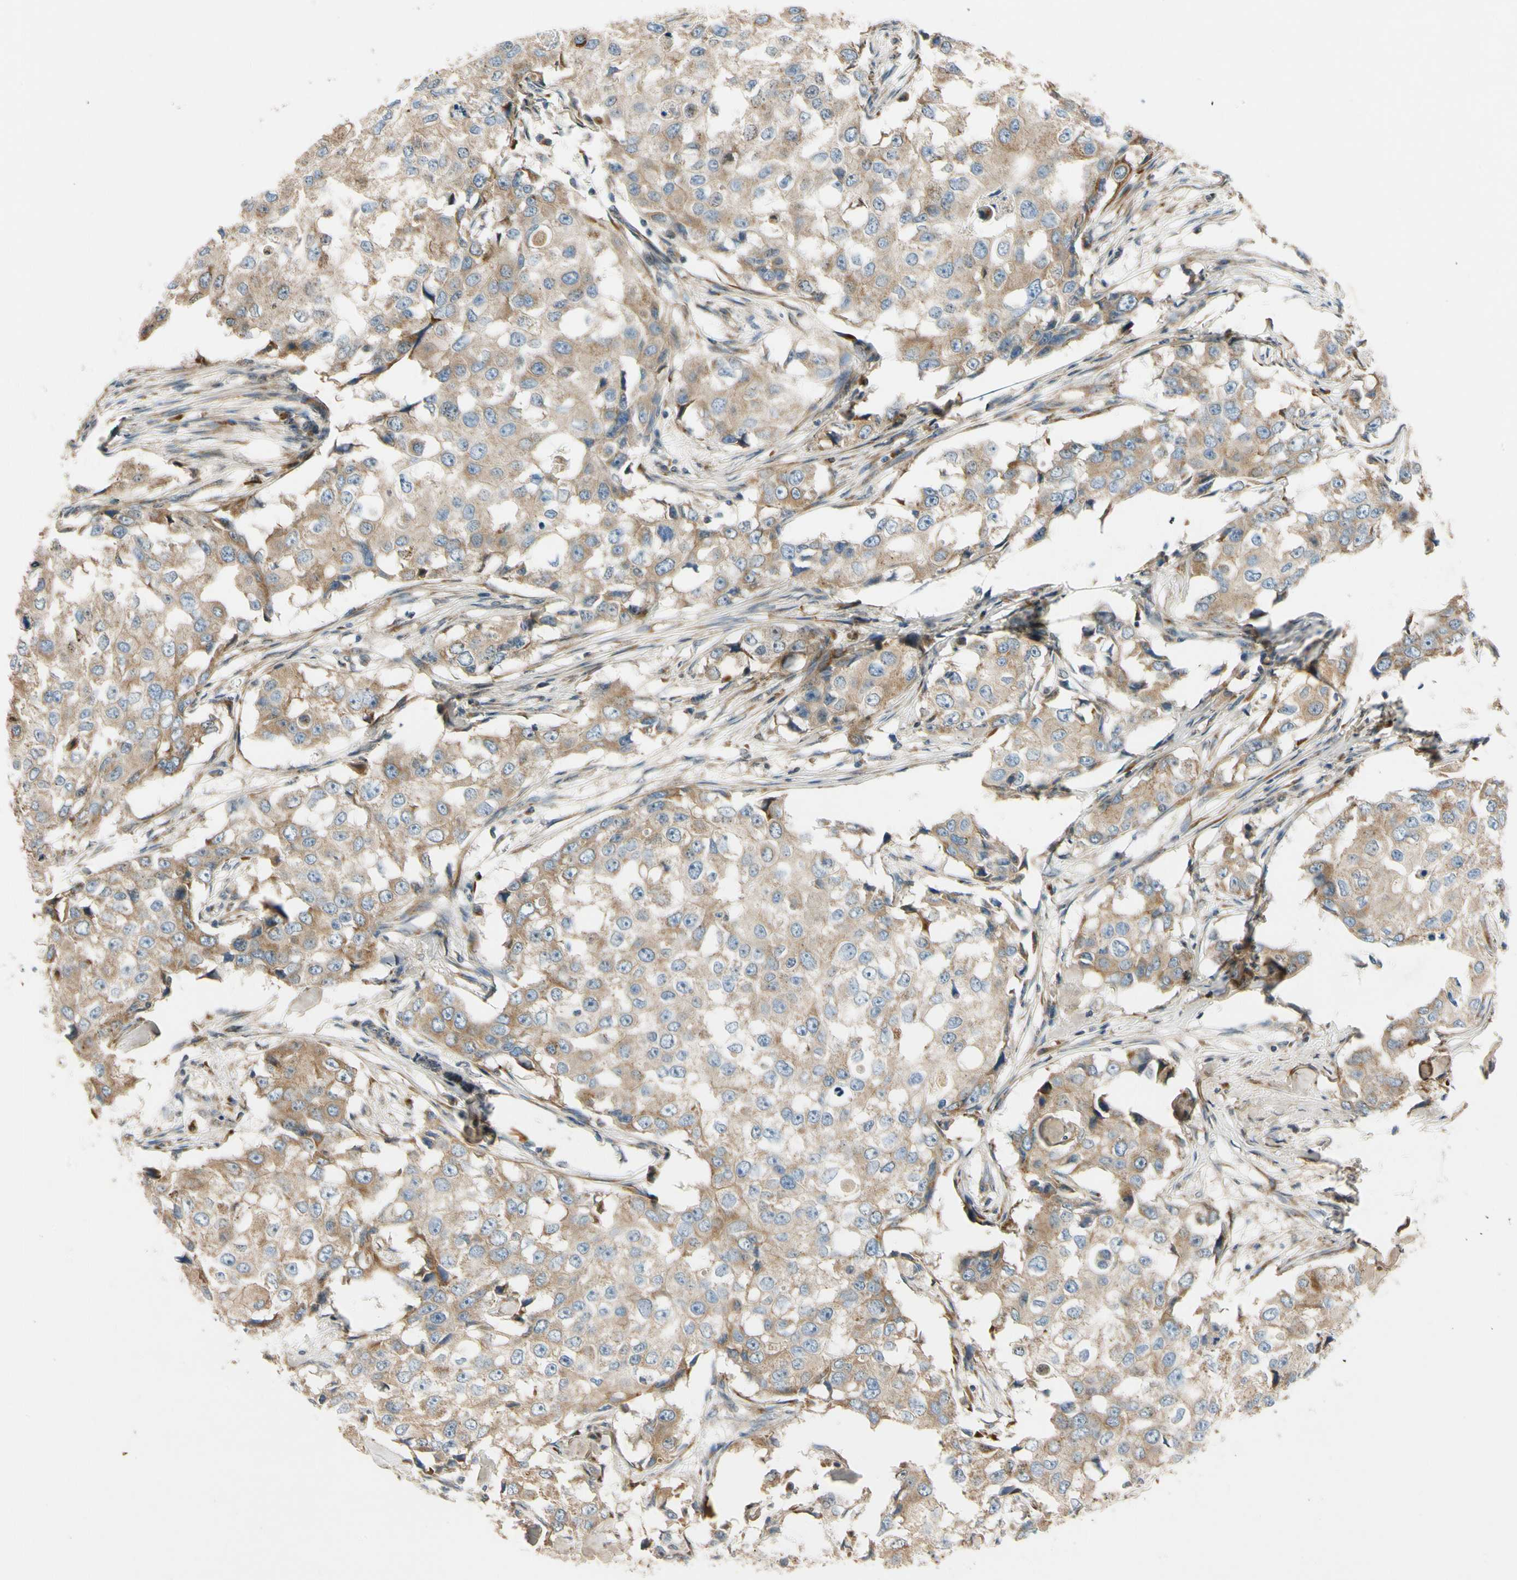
{"staining": {"intensity": "moderate", "quantity": ">75%", "location": "cytoplasmic/membranous"}, "tissue": "breast cancer", "cell_type": "Tumor cells", "image_type": "cancer", "snomed": [{"axis": "morphology", "description": "Duct carcinoma"}, {"axis": "topography", "description": "Breast"}], "caption": "Tumor cells exhibit moderate cytoplasmic/membranous positivity in about >75% of cells in breast cancer (invasive ductal carcinoma).", "gene": "MST1R", "patient": {"sex": "female", "age": 27}}